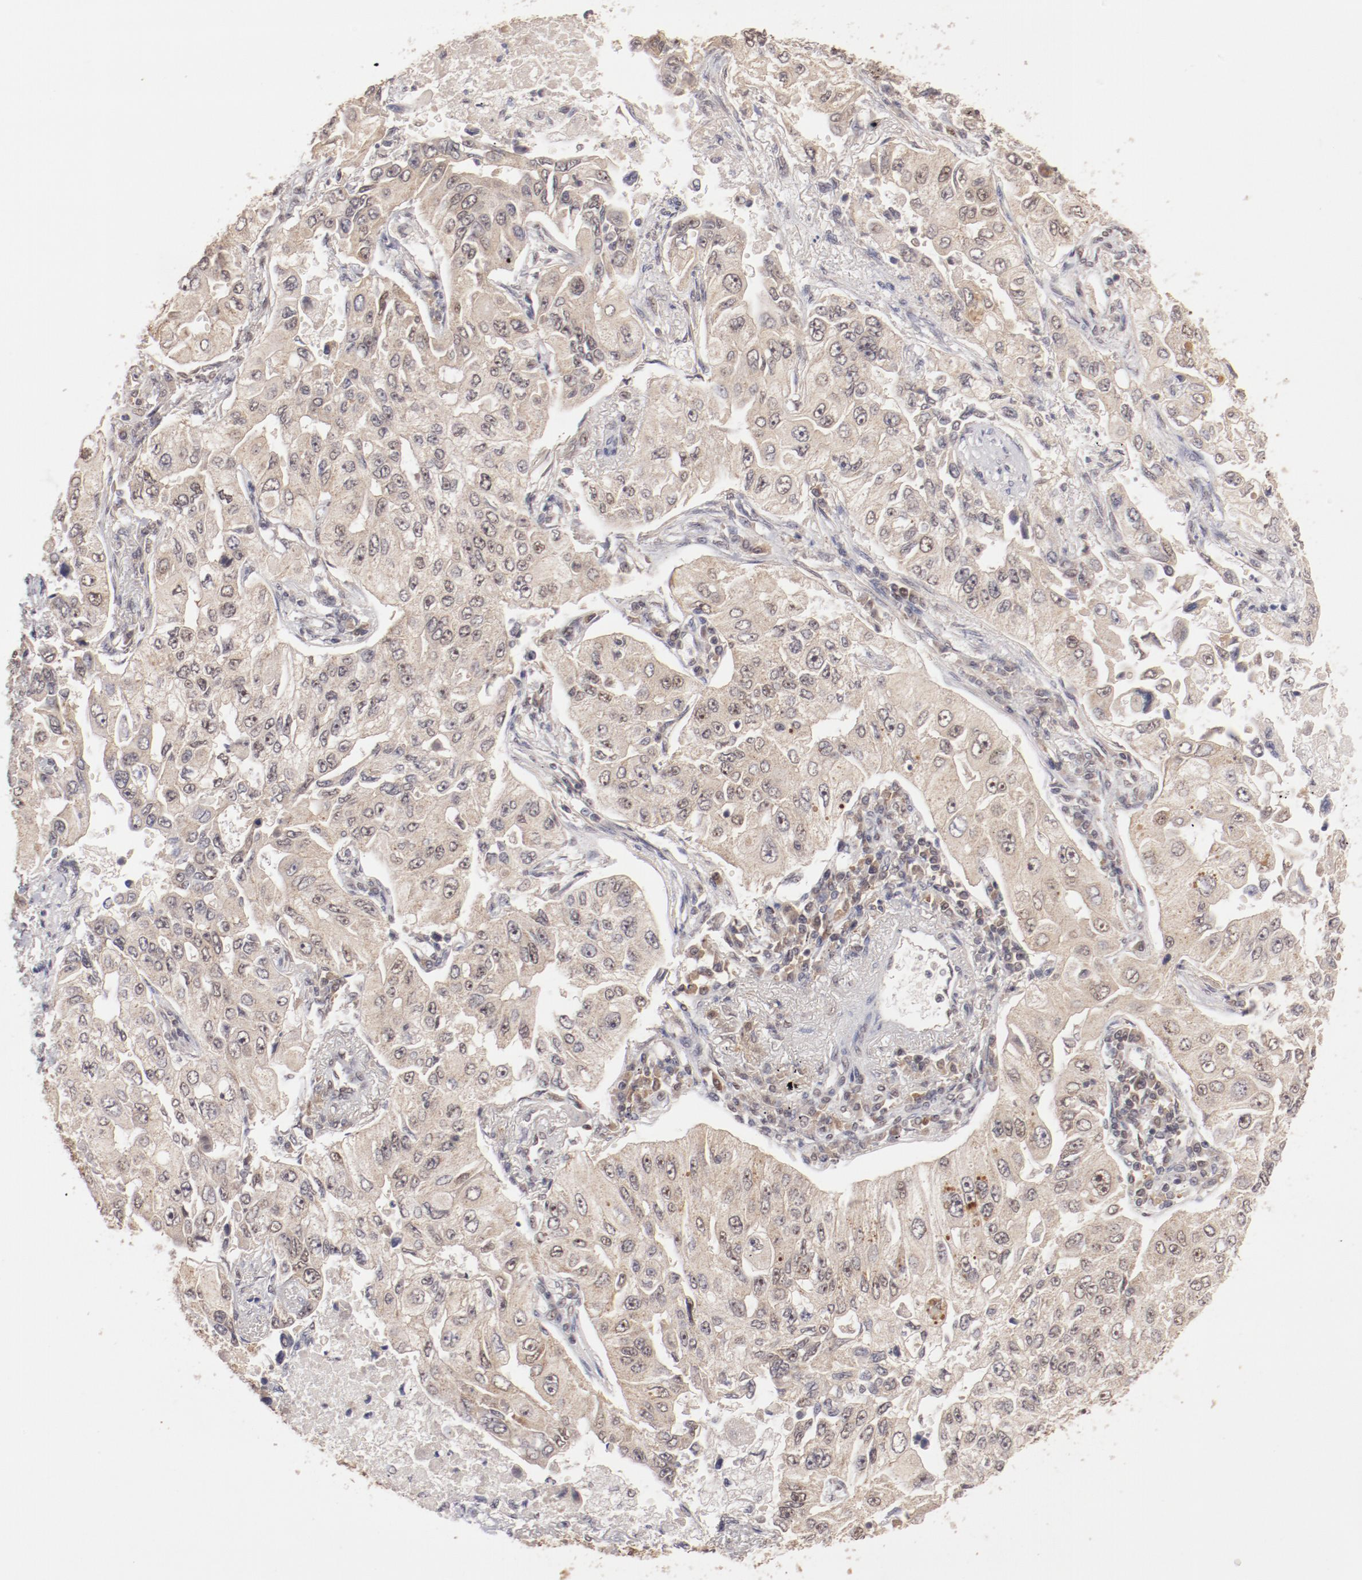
{"staining": {"intensity": "weak", "quantity": ">75%", "location": "cytoplasmic/membranous,nuclear"}, "tissue": "lung cancer", "cell_type": "Tumor cells", "image_type": "cancer", "snomed": [{"axis": "morphology", "description": "Adenocarcinoma, NOS"}, {"axis": "topography", "description": "Lung"}], "caption": "A photomicrograph of human lung adenocarcinoma stained for a protein displays weak cytoplasmic/membranous and nuclear brown staining in tumor cells. The protein of interest is stained brown, and the nuclei are stained in blue (DAB IHC with brightfield microscopy, high magnification).", "gene": "CLOCK", "patient": {"sex": "male", "age": 84}}